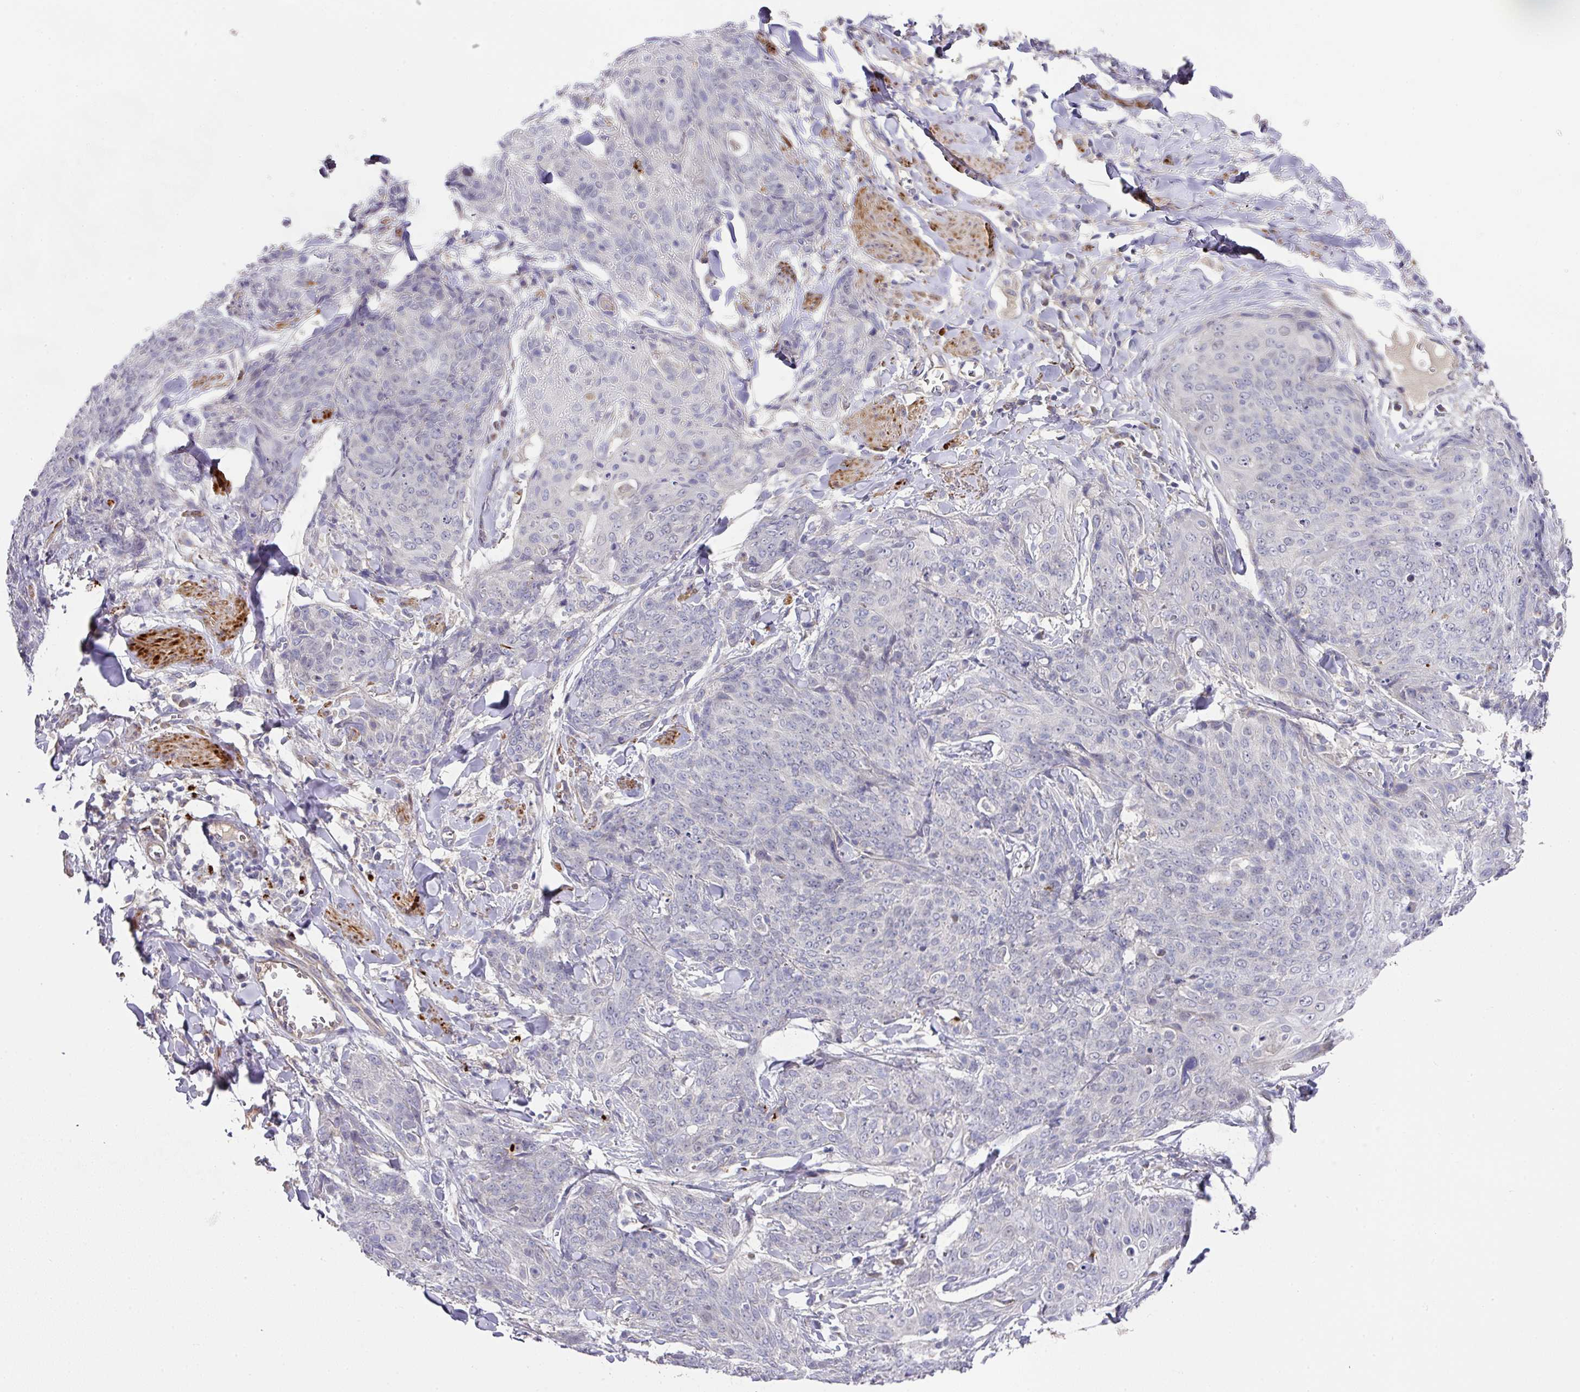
{"staining": {"intensity": "negative", "quantity": "none", "location": "none"}, "tissue": "skin cancer", "cell_type": "Tumor cells", "image_type": "cancer", "snomed": [{"axis": "morphology", "description": "Squamous cell carcinoma, NOS"}, {"axis": "topography", "description": "Skin"}, {"axis": "topography", "description": "Vulva"}], "caption": "Immunohistochemical staining of skin cancer displays no significant positivity in tumor cells.", "gene": "TARM1", "patient": {"sex": "female", "age": 85}}